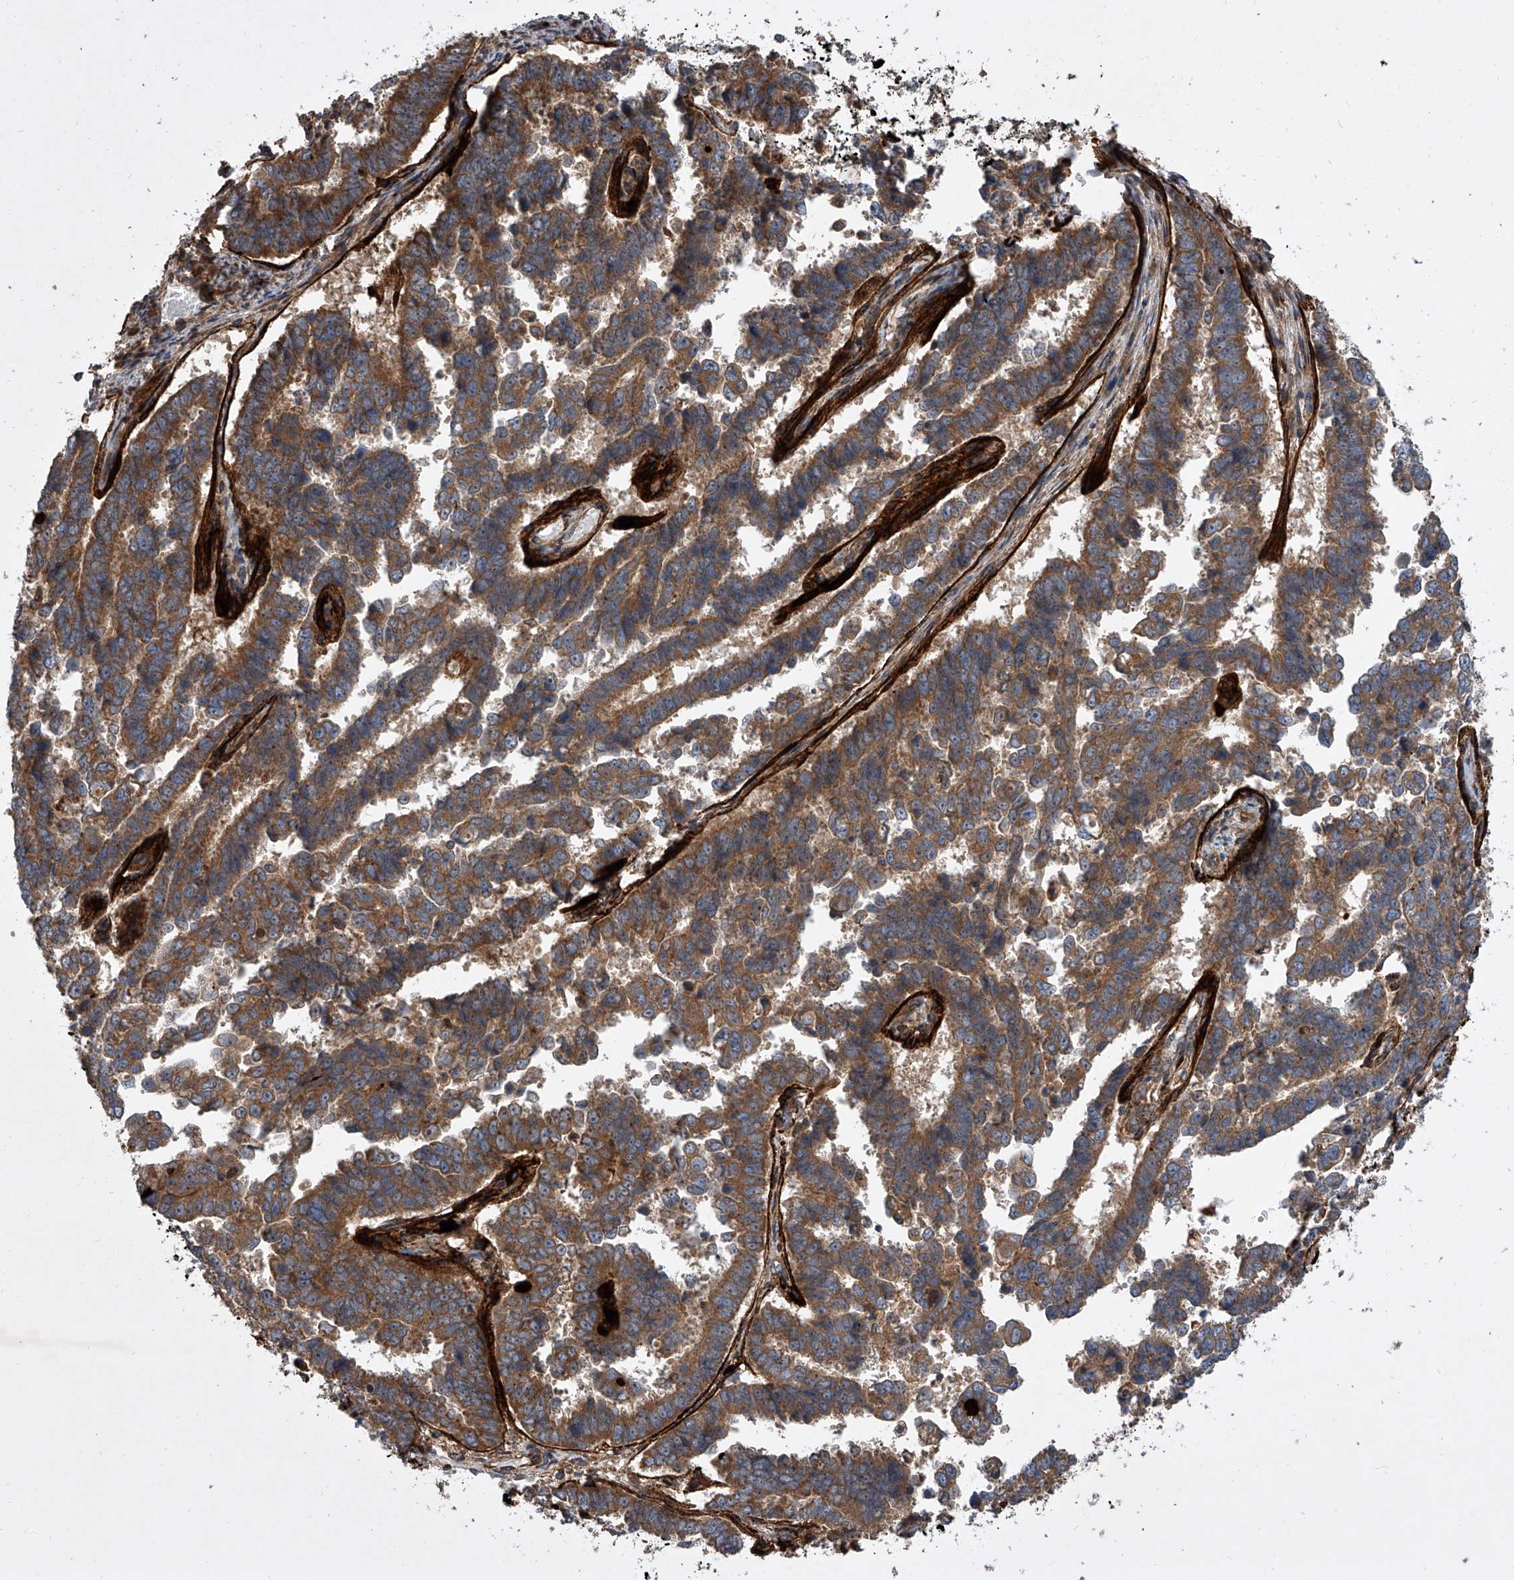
{"staining": {"intensity": "moderate", "quantity": ">75%", "location": "cytoplasmic/membranous"}, "tissue": "endometrial cancer", "cell_type": "Tumor cells", "image_type": "cancer", "snomed": [{"axis": "morphology", "description": "Adenocarcinoma, NOS"}, {"axis": "topography", "description": "Endometrium"}], "caption": "DAB (3,3'-diaminobenzidine) immunohistochemical staining of human endometrial cancer shows moderate cytoplasmic/membranous protein positivity in about >75% of tumor cells. (DAB IHC with brightfield microscopy, high magnification).", "gene": "USP47", "patient": {"sex": "female", "age": 75}}